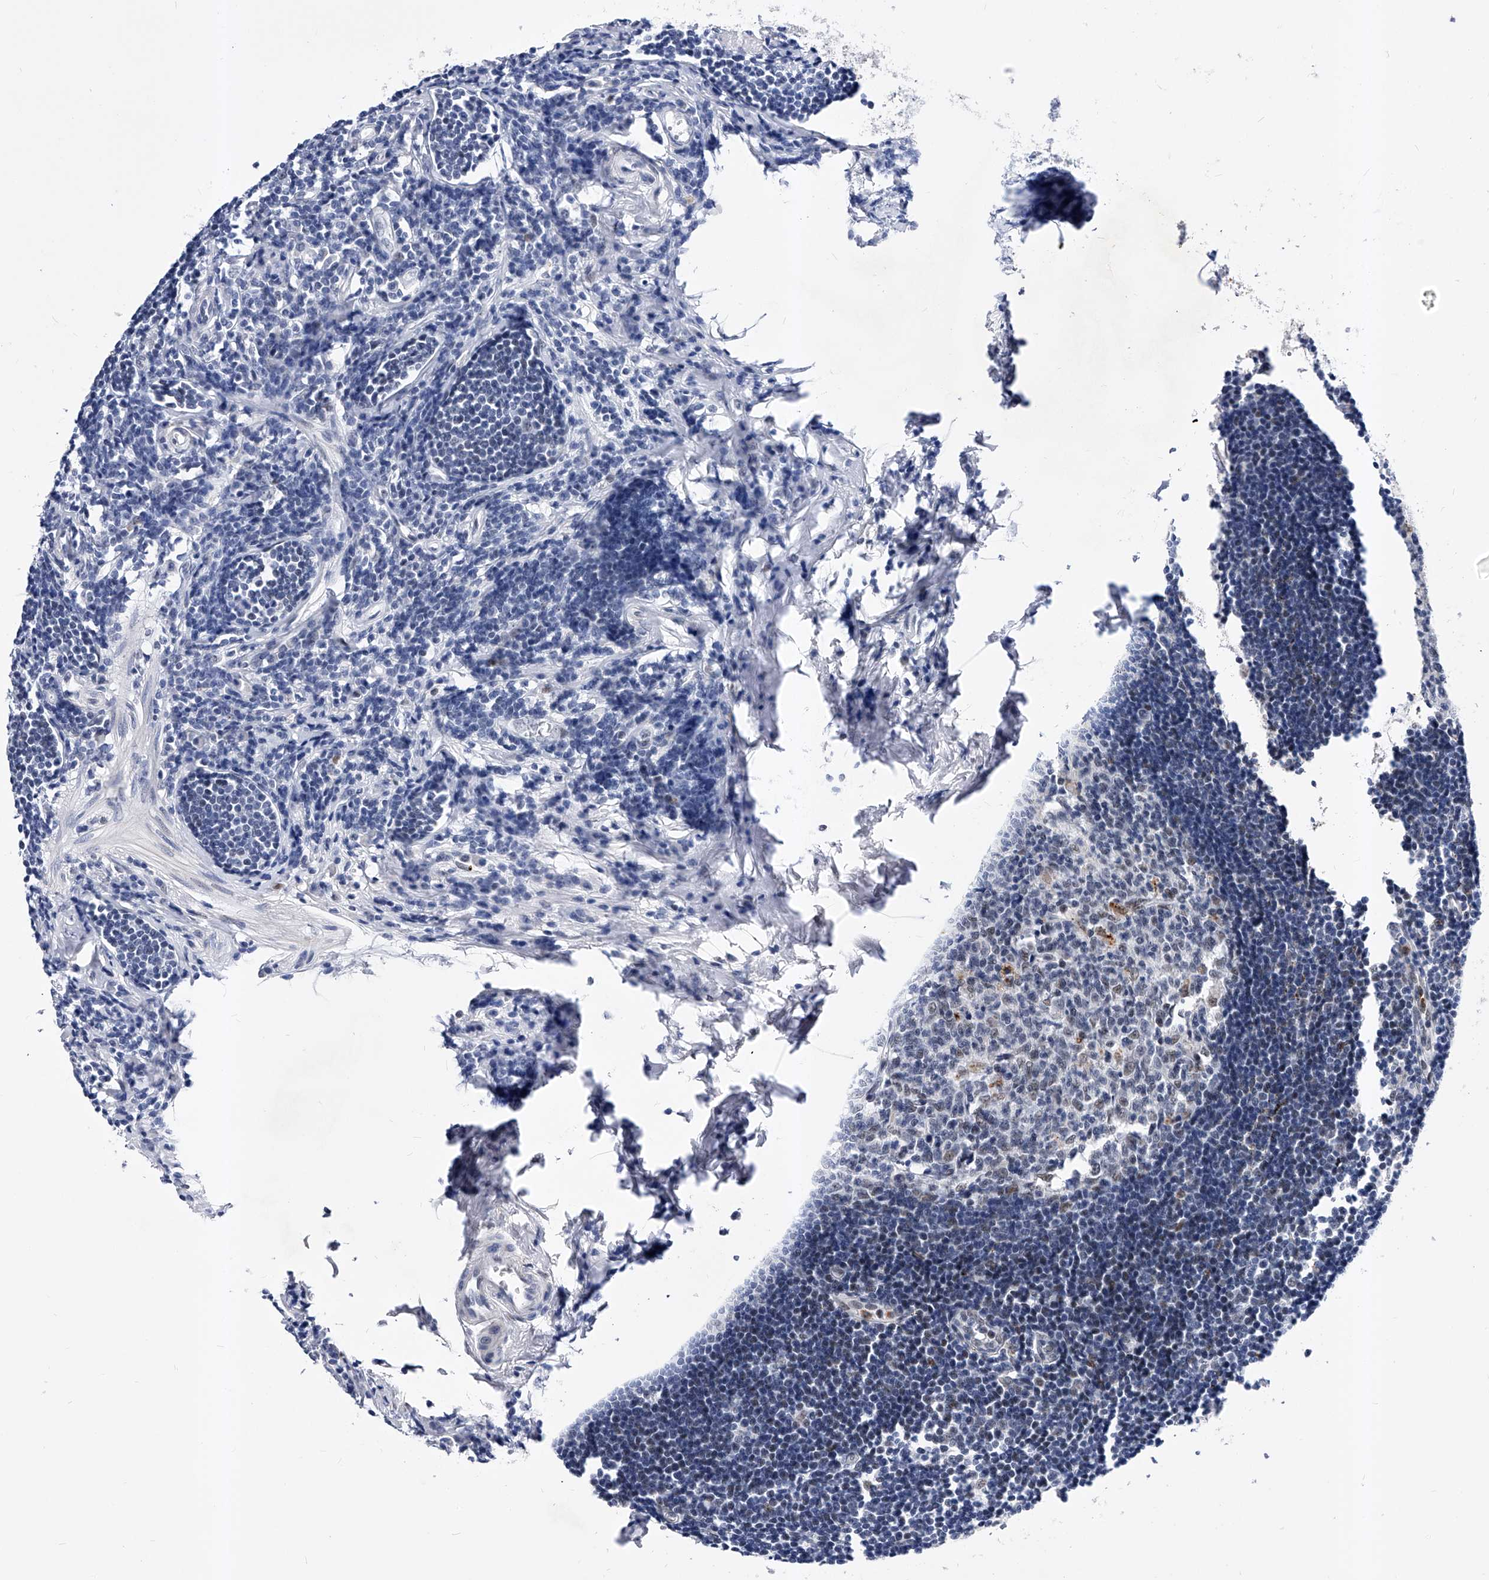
{"staining": {"intensity": "moderate", "quantity": "25%-75%", "location": "nuclear"}, "tissue": "appendix", "cell_type": "Glandular cells", "image_type": "normal", "snomed": [{"axis": "morphology", "description": "Normal tissue, NOS"}, {"axis": "topography", "description": "Appendix"}], "caption": "Protein expression analysis of benign appendix displays moderate nuclear positivity in approximately 25%-75% of glandular cells. Using DAB (3,3'-diaminobenzidine) (brown) and hematoxylin (blue) stains, captured at high magnification using brightfield microscopy.", "gene": "TESK2", "patient": {"sex": "female", "age": 54}}